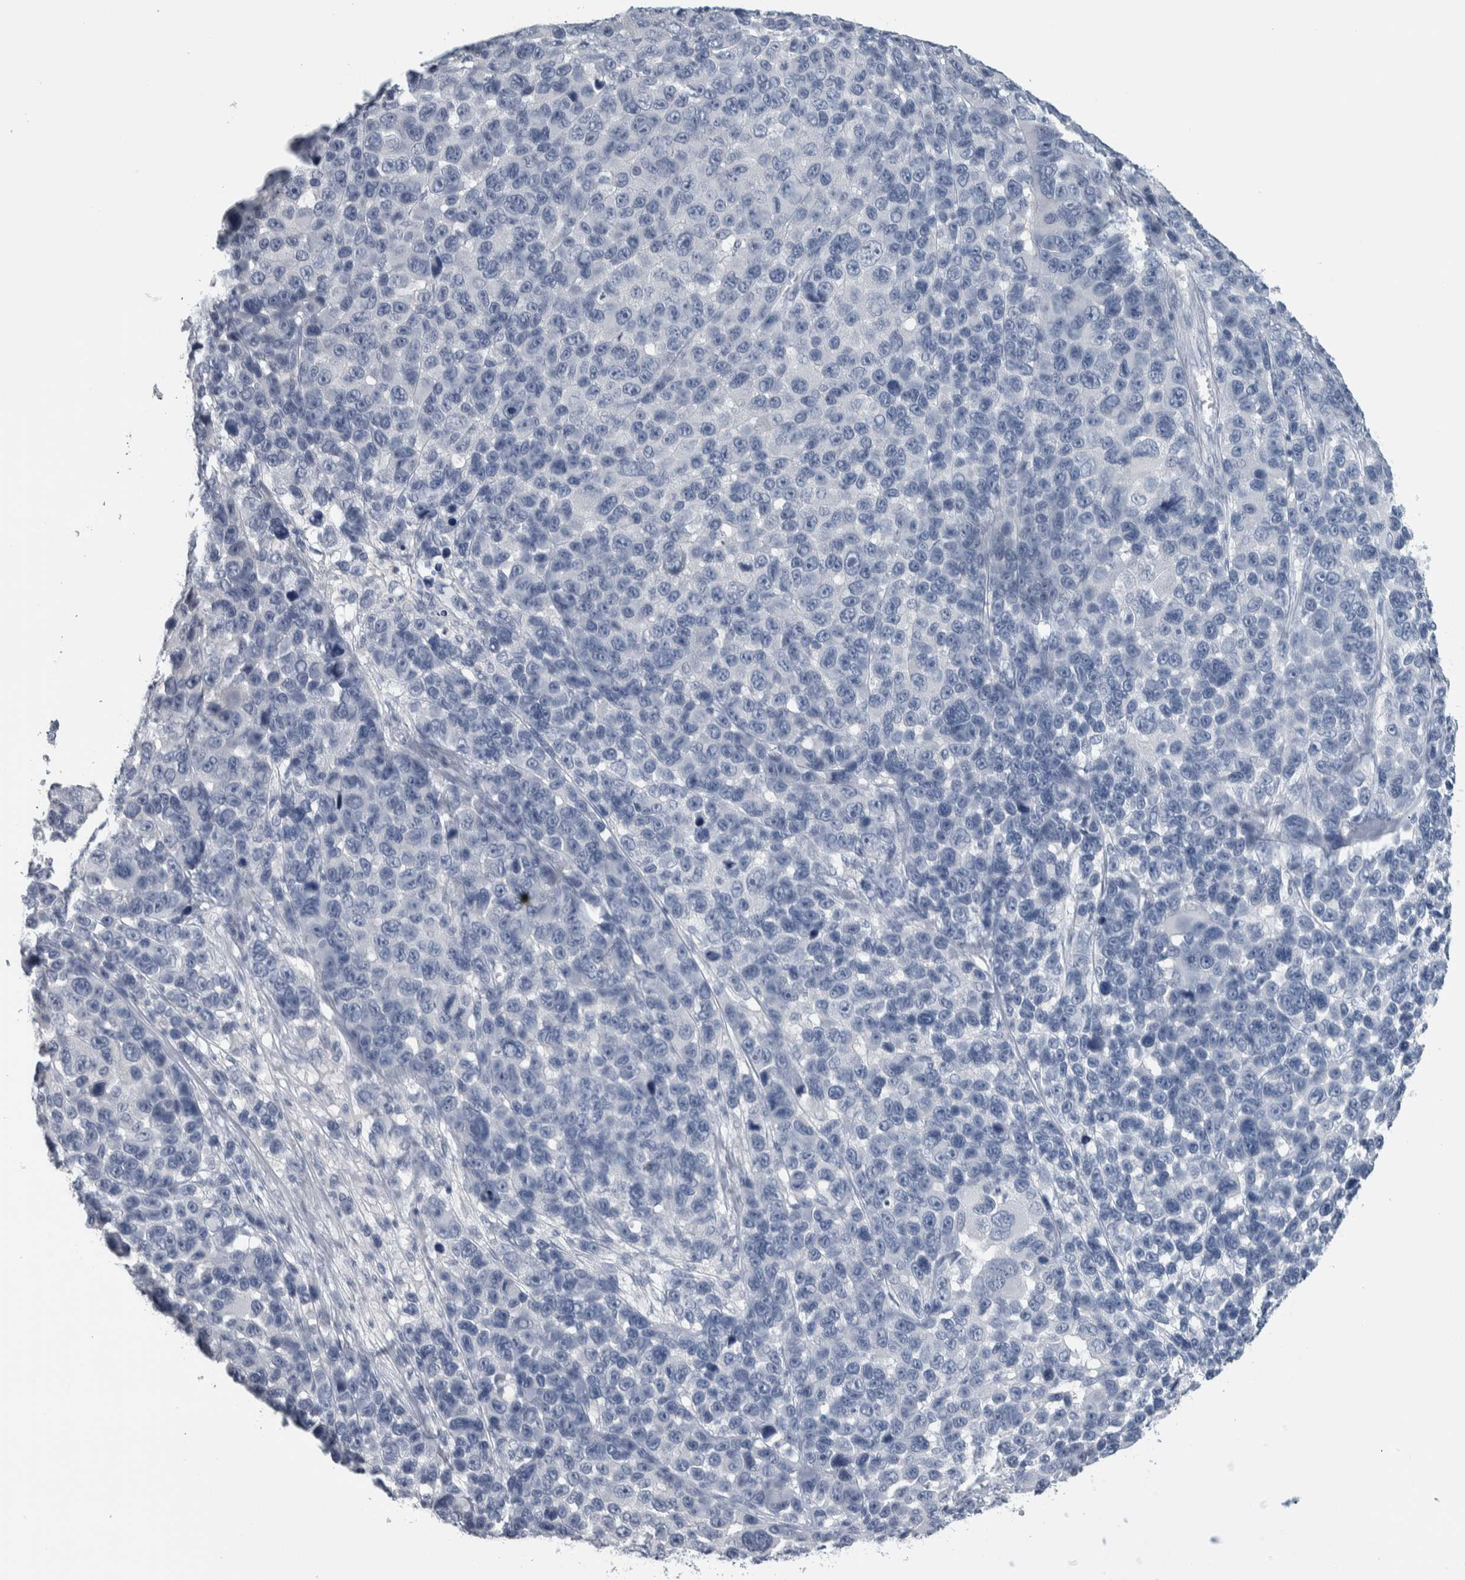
{"staining": {"intensity": "negative", "quantity": "none", "location": "none"}, "tissue": "melanoma", "cell_type": "Tumor cells", "image_type": "cancer", "snomed": [{"axis": "morphology", "description": "Malignant melanoma, NOS"}, {"axis": "topography", "description": "Skin"}], "caption": "There is no significant positivity in tumor cells of melanoma.", "gene": "CDH17", "patient": {"sex": "male", "age": 53}}